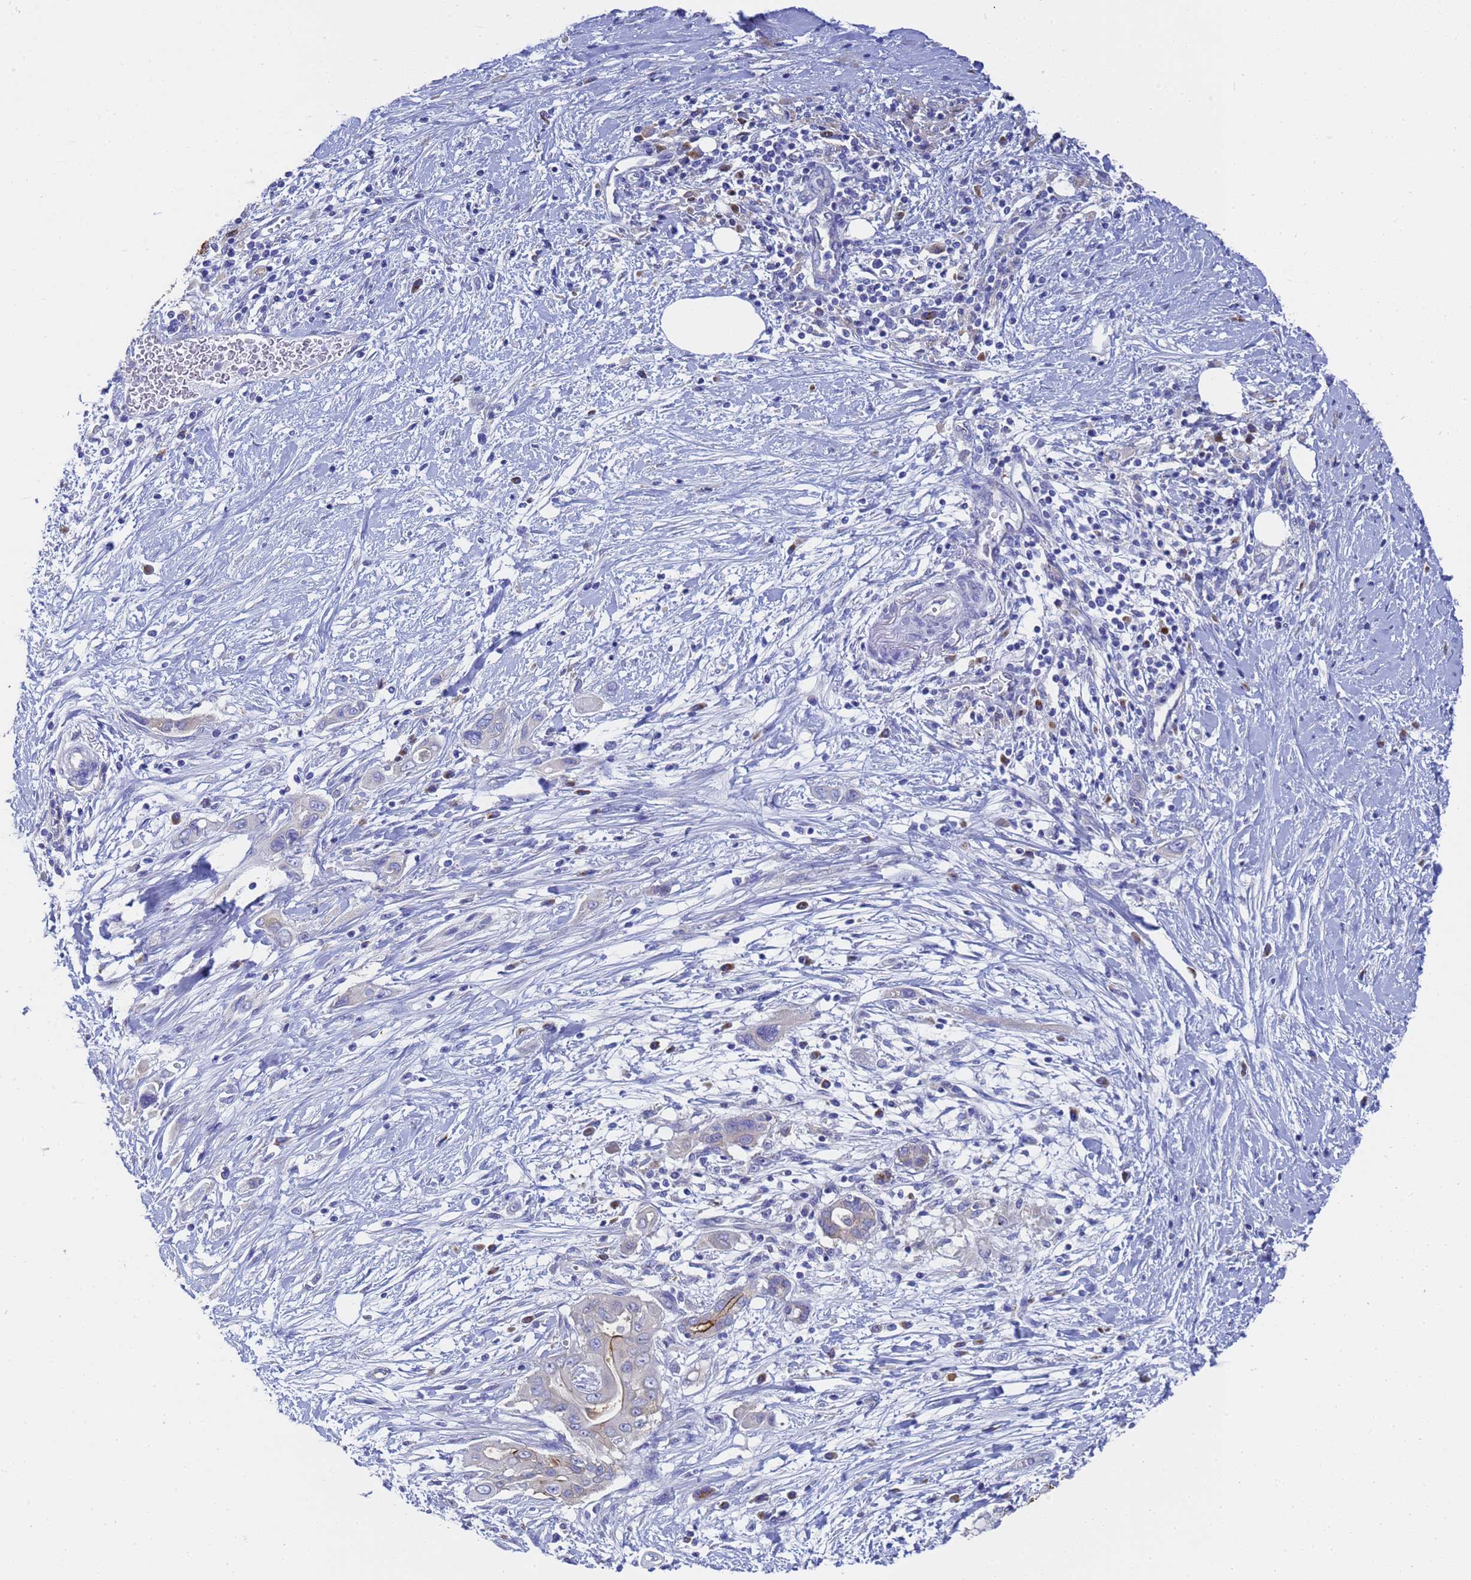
{"staining": {"intensity": "strong", "quantity": "<25%", "location": "cytoplasmic/membranous"}, "tissue": "pancreatic cancer", "cell_type": "Tumor cells", "image_type": "cancer", "snomed": [{"axis": "morphology", "description": "Adenocarcinoma, NOS"}, {"axis": "topography", "description": "Pancreas"}], "caption": "Brown immunohistochemical staining in pancreatic cancer (adenocarcinoma) exhibits strong cytoplasmic/membranous expression in about <25% of tumor cells.", "gene": "TM4SF4", "patient": {"sex": "male", "age": 58}}